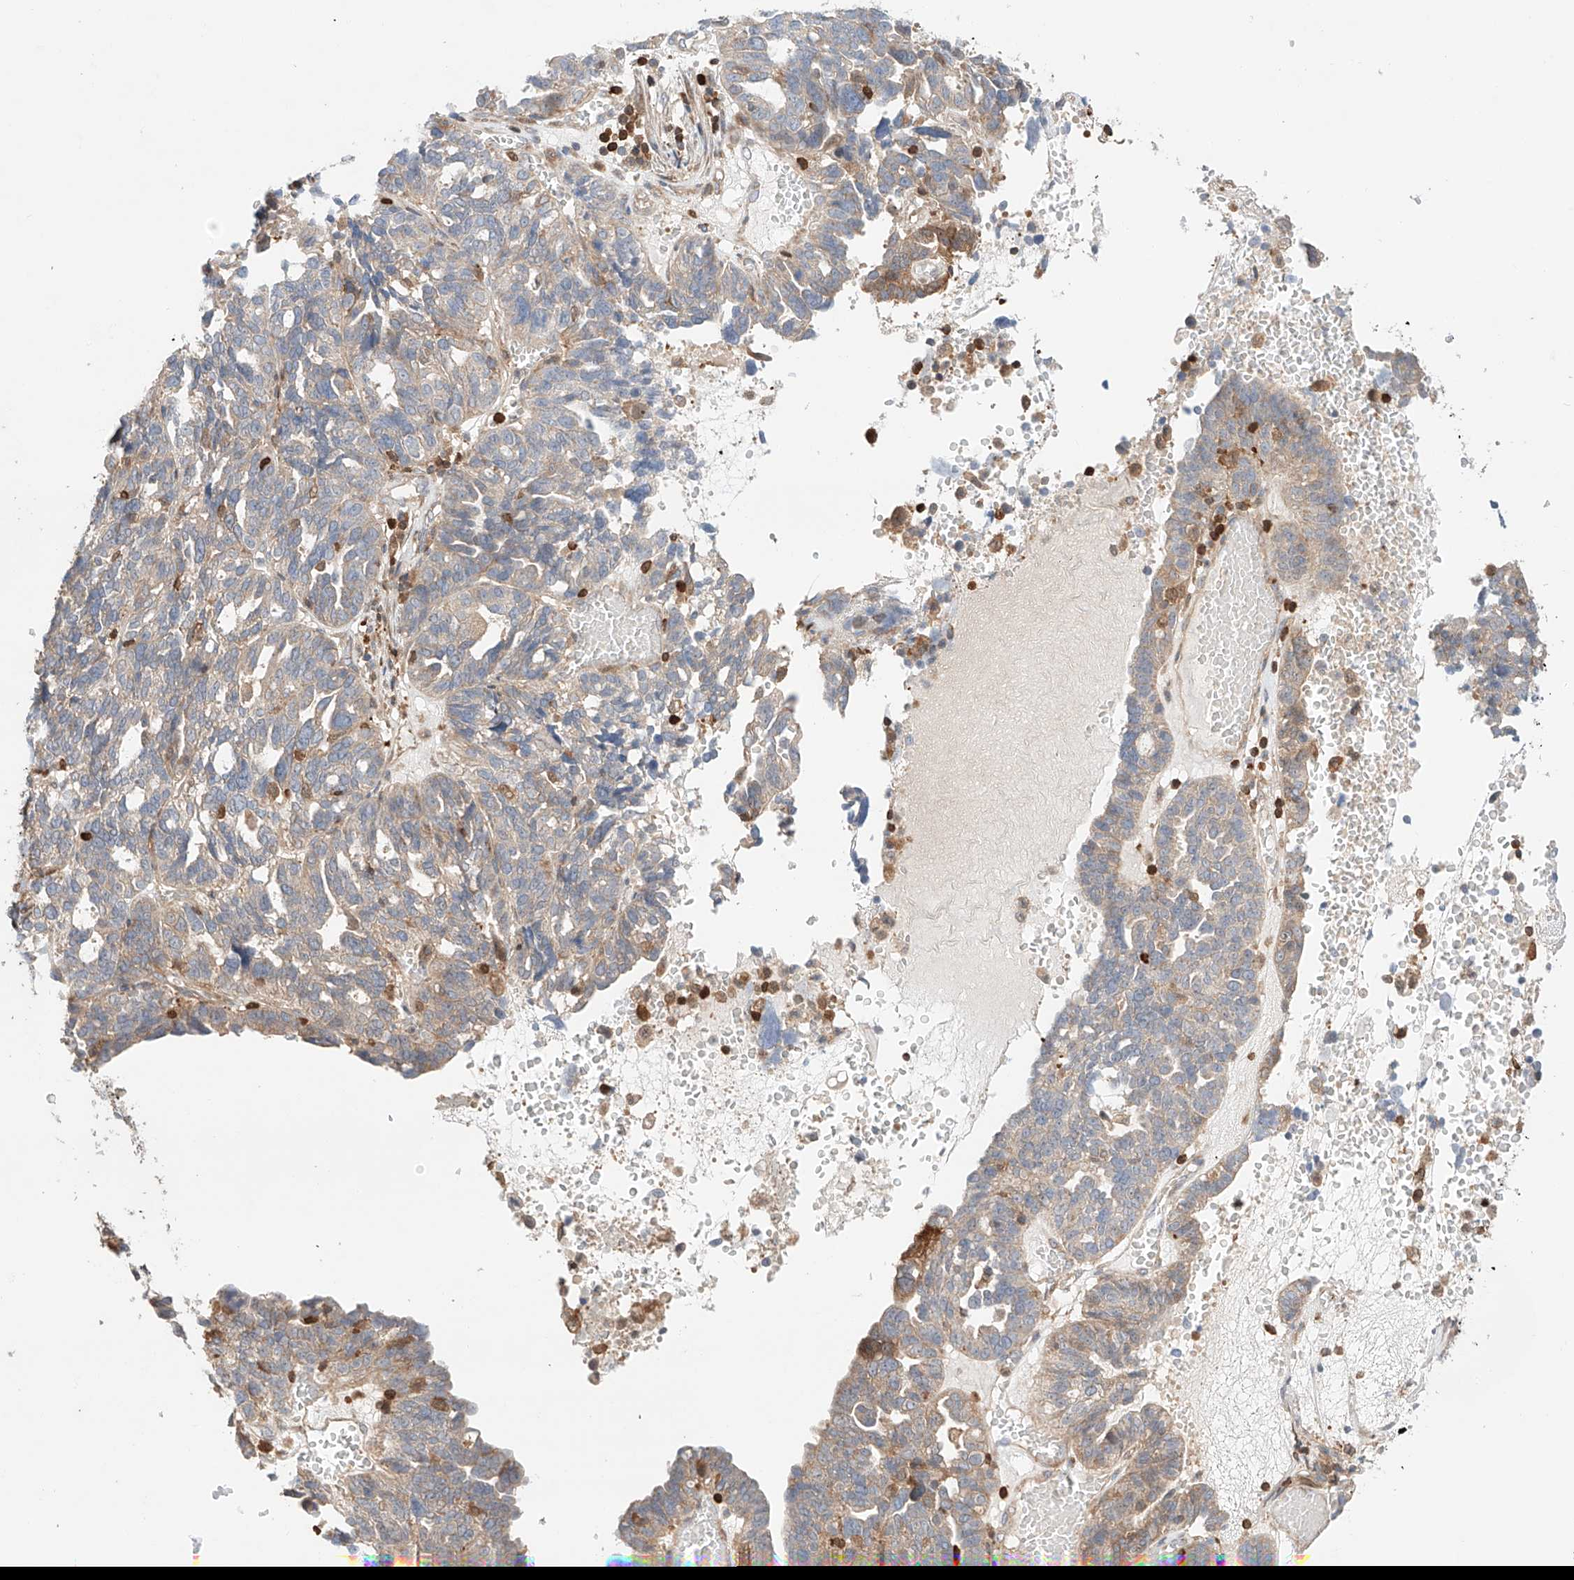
{"staining": {"intensity": "weak", "quantity": "25%-75%", "location": "cytoplasmic/membranous"}, "tissue": "ovarian cancer", "cell_type": "Tumor cells", "image_type": "cancer", "snomed": [{"axis": "morphology", "description": "Cystadenocarcinoma, serous, NOS"}, {"axis": "topography", "description": "Ovary"}], "caption": "The image shows a brown stain indicating the presence of a protein in the cytoplasmic/membranous of tumor cells in ovarian cancer (serous cystadenocarcinoma).", "gene": "IGSF22", "patient": {"sex": "female", "age": 59}}